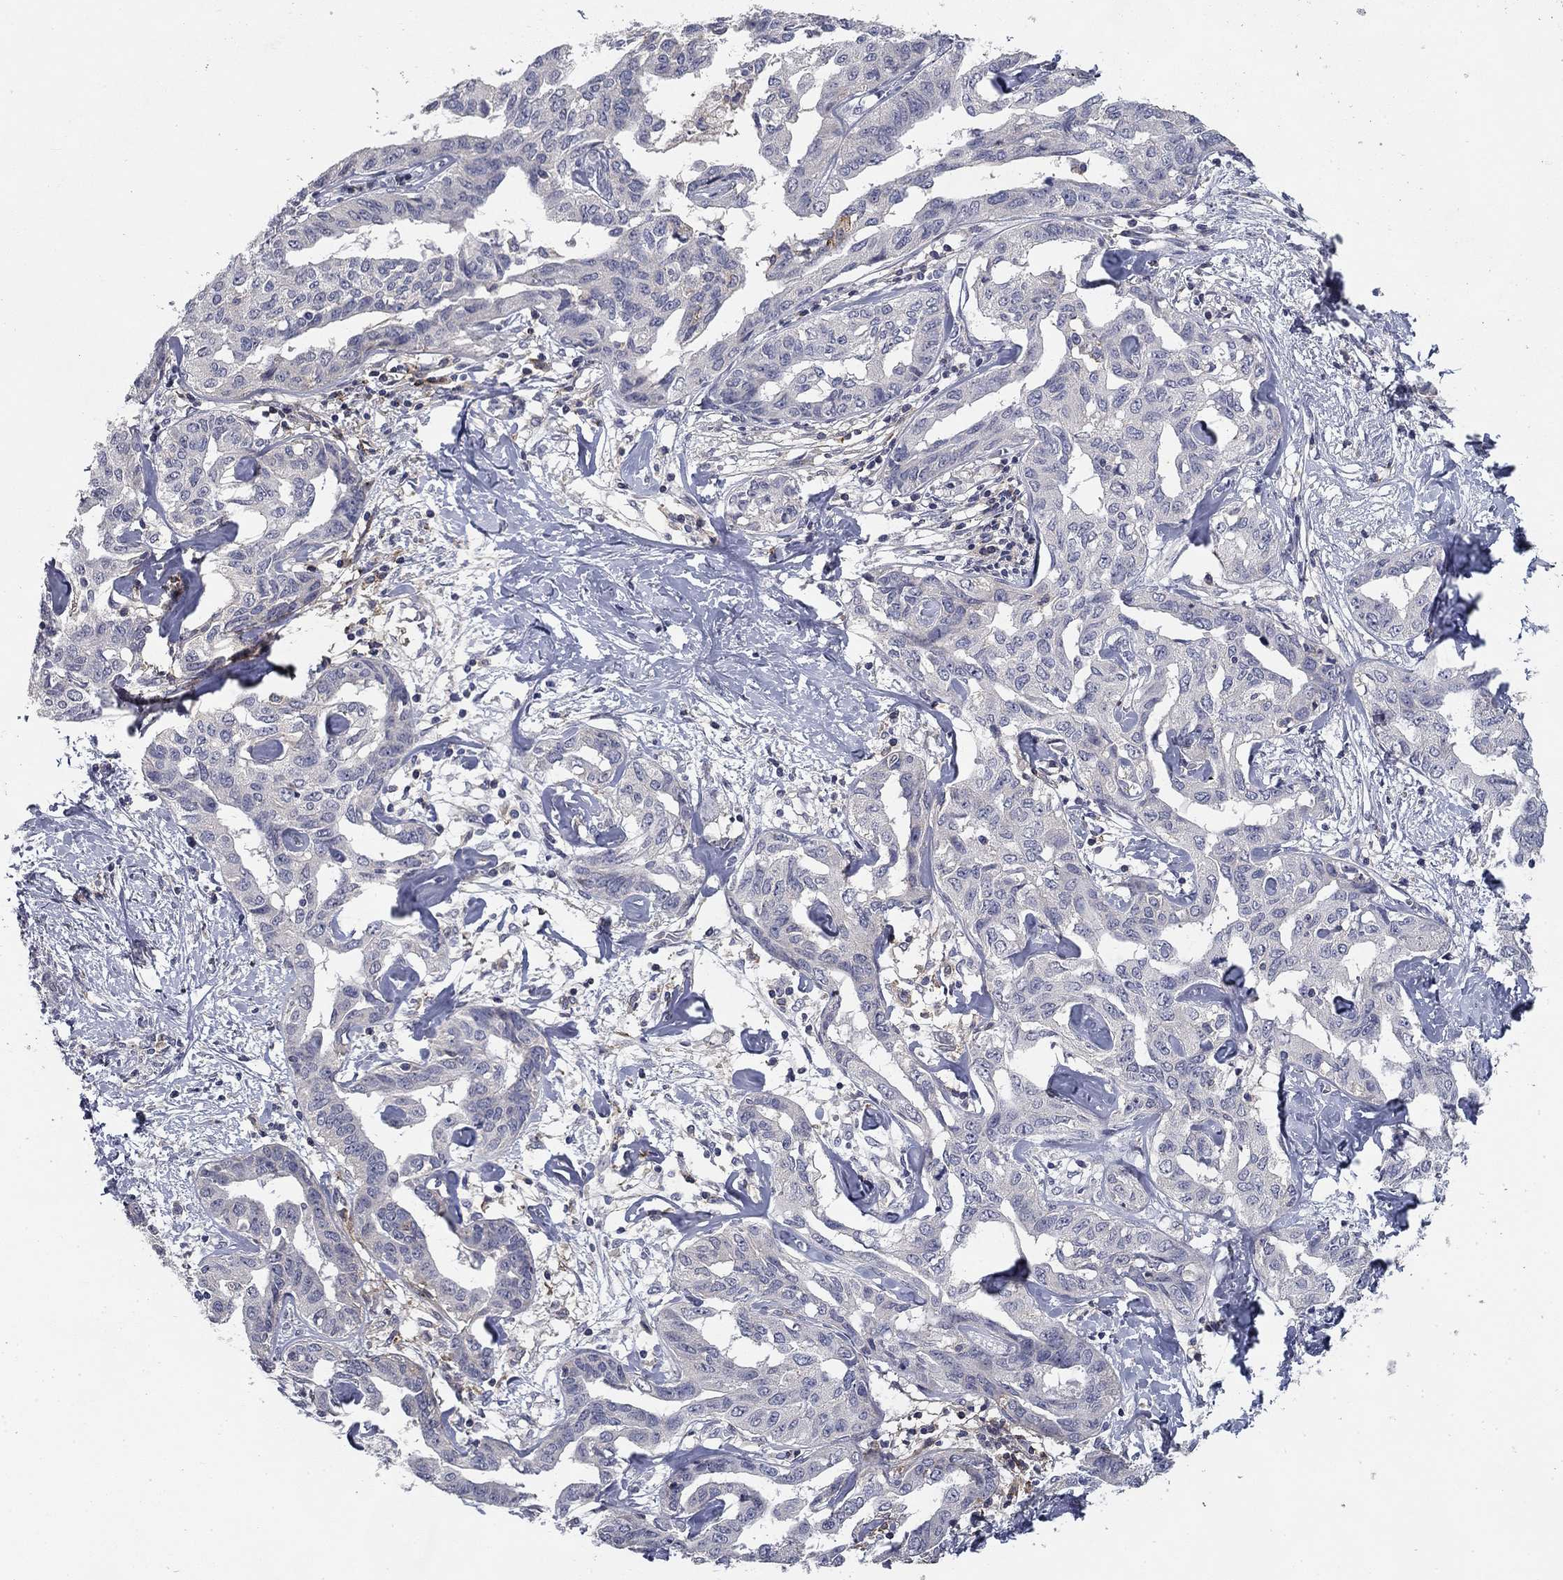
{"staining": {"intensity": "negative", "quantity": "none", "location": "none"}, "tissue": "liver cancer", "cell_type": "Tumor cells", "image_type": "cancer", "snomed": [{"axis": "morphology", "description": "Cholangiocarcinoma"}, {"axis": "topography", "description": "Liver"}], "caption": "Immunohistochemistry micrograph of human liver cancer stained for a protein (brown), which displays no staining in tumor cells. Nuclei are stained in blue.", "gene": "CD274", "patient": {"sex": "male", "age": 59}}